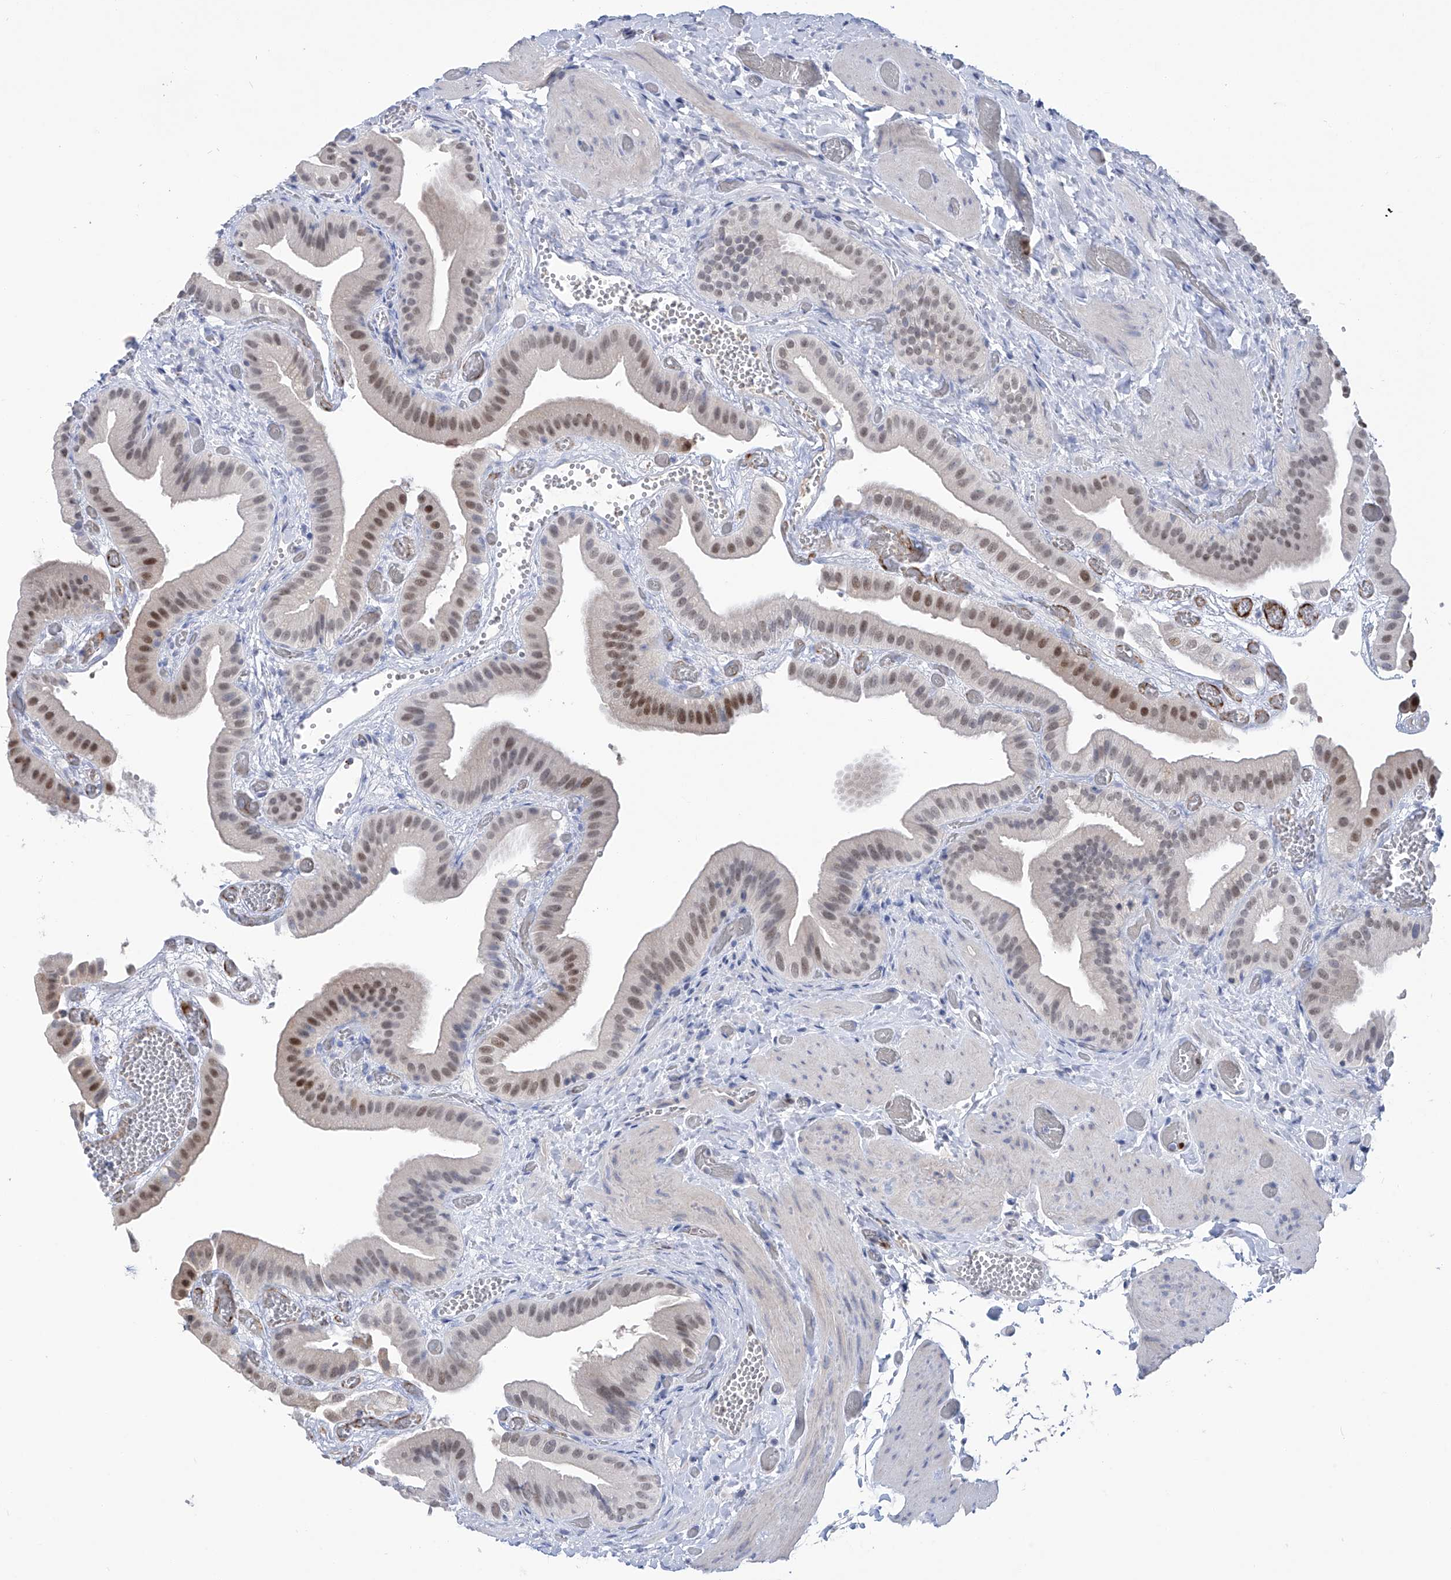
{"staining": {"intensity": "moderate", "quantity": "<25%", "location": "nuclear"}, "tissue": "gallbladder", "cell_type": "Glandular cells", "image_type": "normal", "snomed": [{"axis": "morphology", "description": "Normal tissue, NOS"}, {"axis": "topography", "description": "Gallbladder"}], "caption": "Immunohistochemical staining of normal gallbladder shows <25% levels of moderate nuclear protein expression in about <25% of glandular cells. (Stains: DAB (3,3'-diaminobenzidine) in brown, nuclei in blue, Microscopy: brightfield microscopy at high magnification).", "gene": "PHF20", "patient": {"sex": "female", "age": 64}}